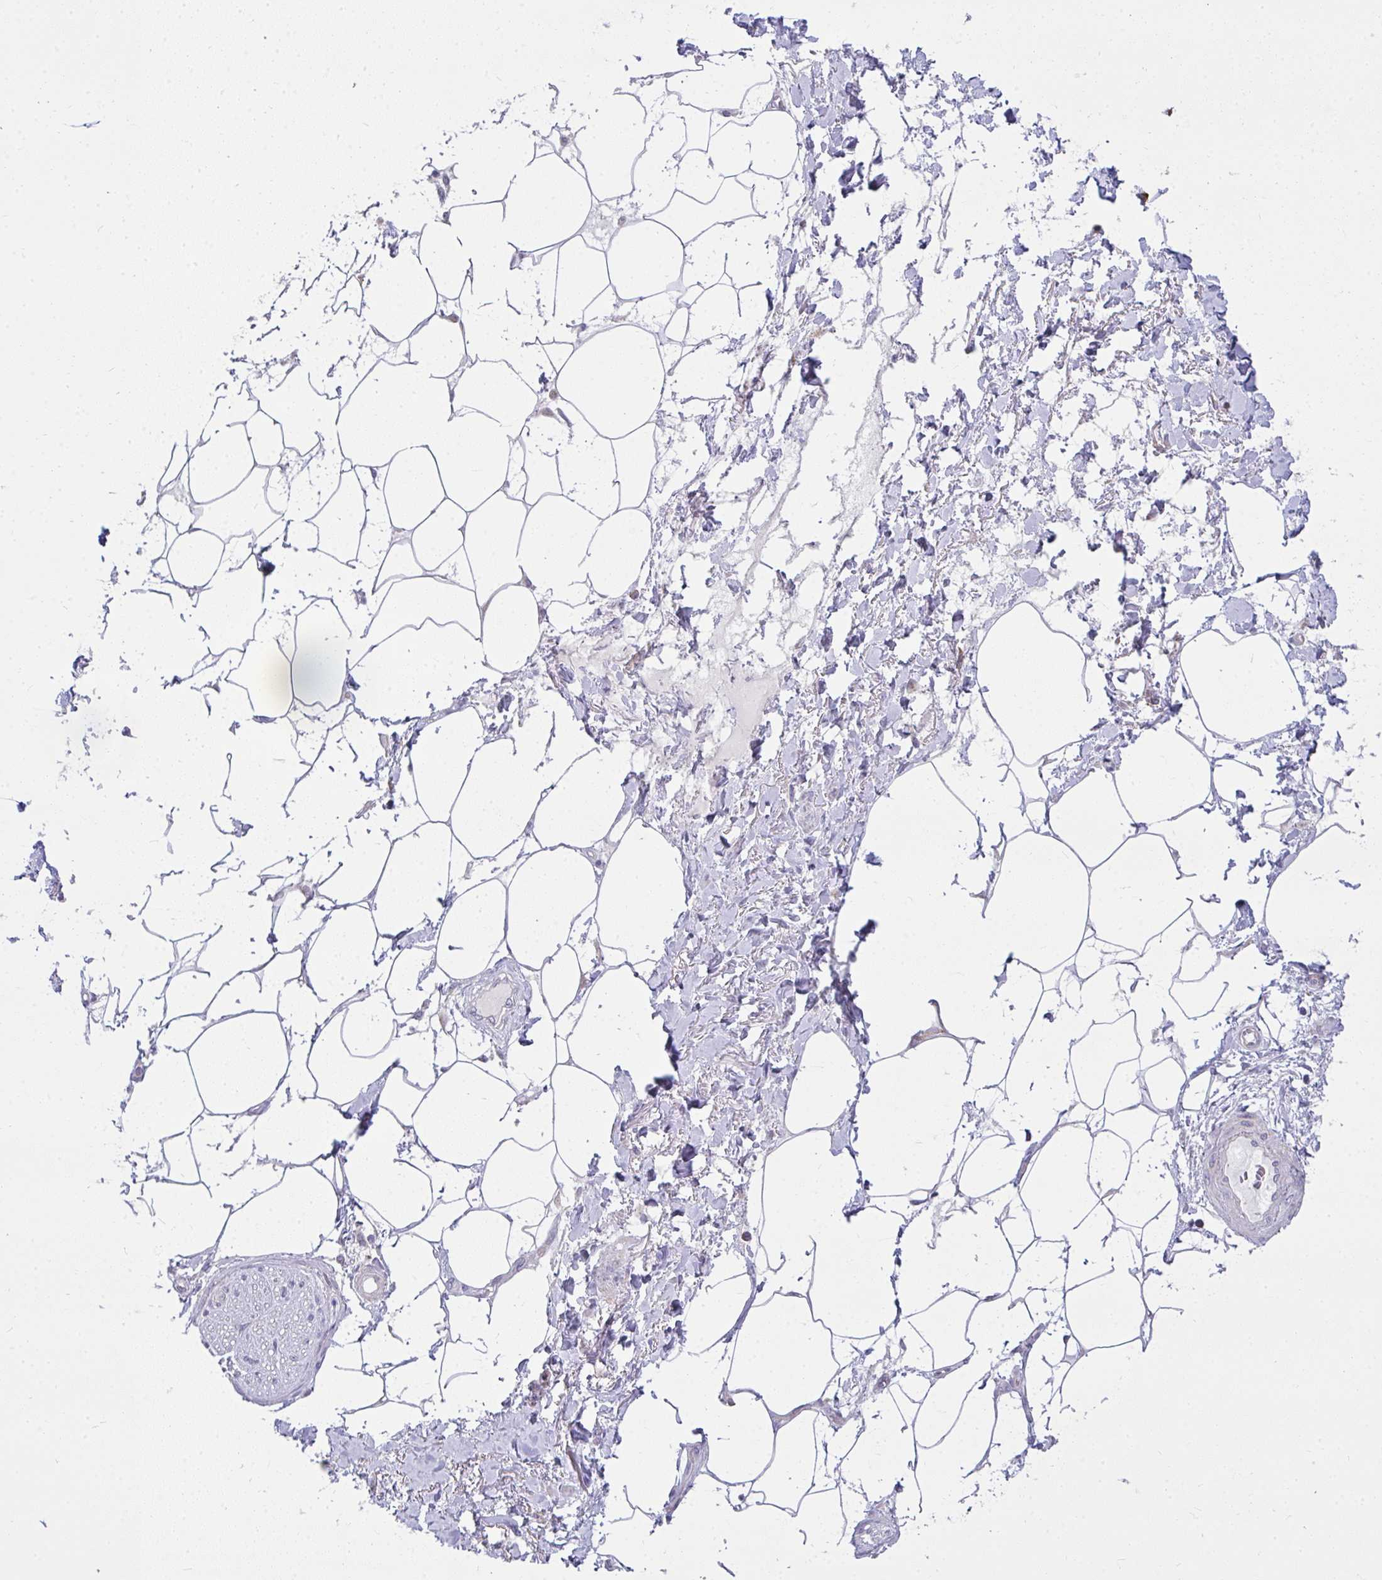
{"staining": {"intensity": "negative", "quantity": "none", "location": "none"}, "tissue": "adipose tissue", "cell_type": "Adipocytes", "image_type": "normal", "snomed": [{"axis": "morphology", "description": "Normal tissue, NOS"}, {"axis": "topography", "description": "Vagina"}, {"axis": "topography", "description": "Peripheral nerve tissue"}], "caption": "DAB immunohistochemical staining of unremarkable human adipose tissue exhibits no significant staining in adipocytes. (Stains: DAB (3,3'-diaminobenzidine) immunohistochemistry (IHC) with hematoxylin counter stain, Microscopy: brightfield microscopy at high magnification).", "gene": "SRRM4", "patient": {"sex": "female", "age": 71}}